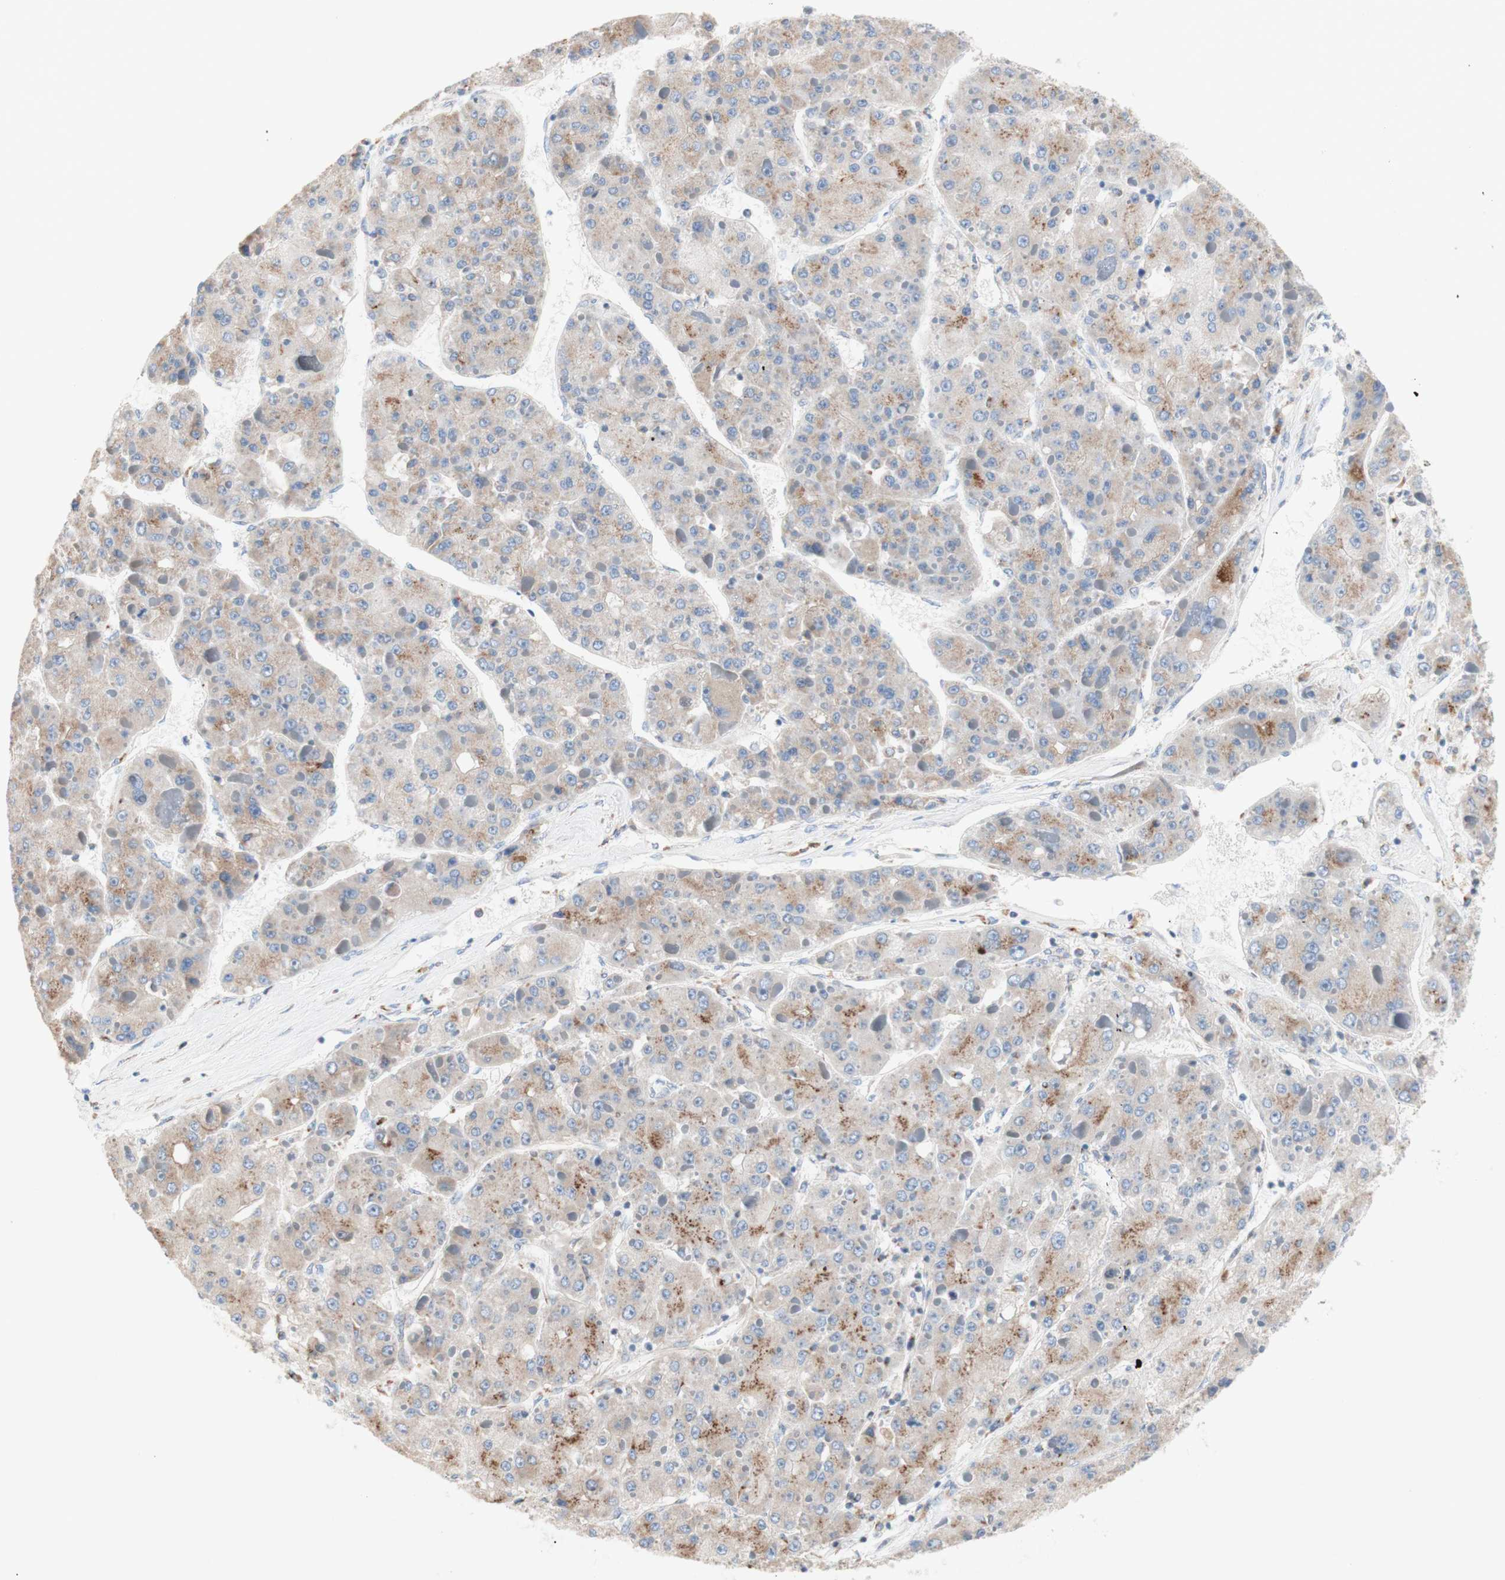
{"staining": {"intensity": "weak", "quantity": "25%-75%", "location": "cytoplasmic/membranous"}, "tissue": "liver cancer", "cell_type": "Tumor cells", "image_type": "cancer", "snomed": [{"axis": "morphology", "description": "Carcinoma, Hepatocellular, NOS"}, {"axis": "topography", "description": "Liver"}], "caption": "Immunohistochemical staining of human liver cancer exhibits low levels of weak cytoplasmic/membranous protein expression in approximately 25%-75% of tumor cells.", "gene": "GALNT2", "patient": {"sex": "female", "age": 73}}